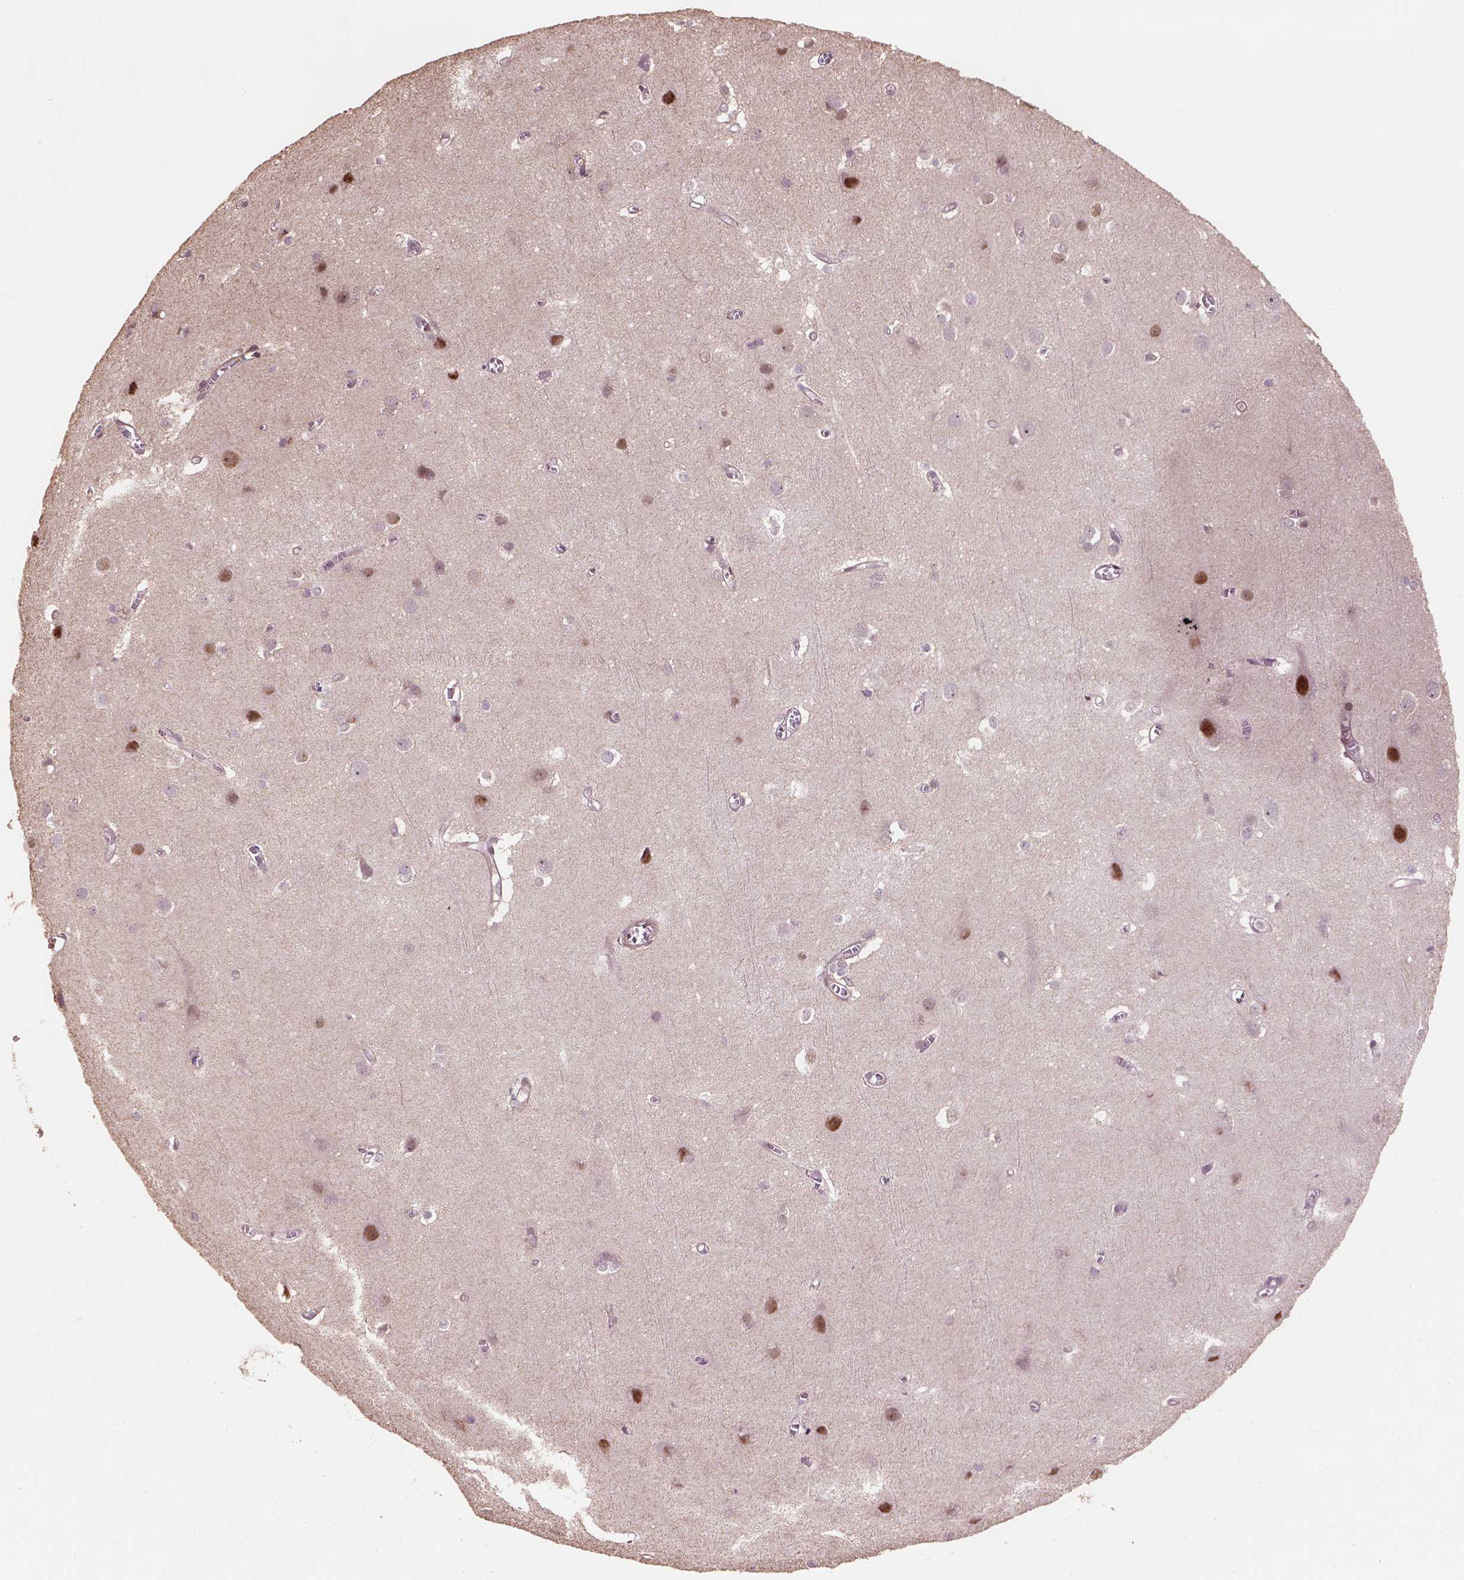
{"staining": {"intensity": "weak", "quantity": "25%-75%", "location": "cytoplasmic/membranous,nuclear"}, "tissue": "cerebral cortex", "cell_type": "Endothelial cells", "image_type": "normal", "snomed": [{"axis": "morphology", "description": "Normal tissue, NOS"}, {"axis": "topography", "description": "Cerebral cortex"}], "caption": "Immunohistochemical staining of unremarkable cerebral cortex displays 25%-75% levels of weak cytoplasmic/membranous,nuclear protein staining in approximately 25%-75% of endothelial cells. Nuclei are stained in blue.", "gene": "PSMD11", "patient": {"sex": "male", "age": 37}}